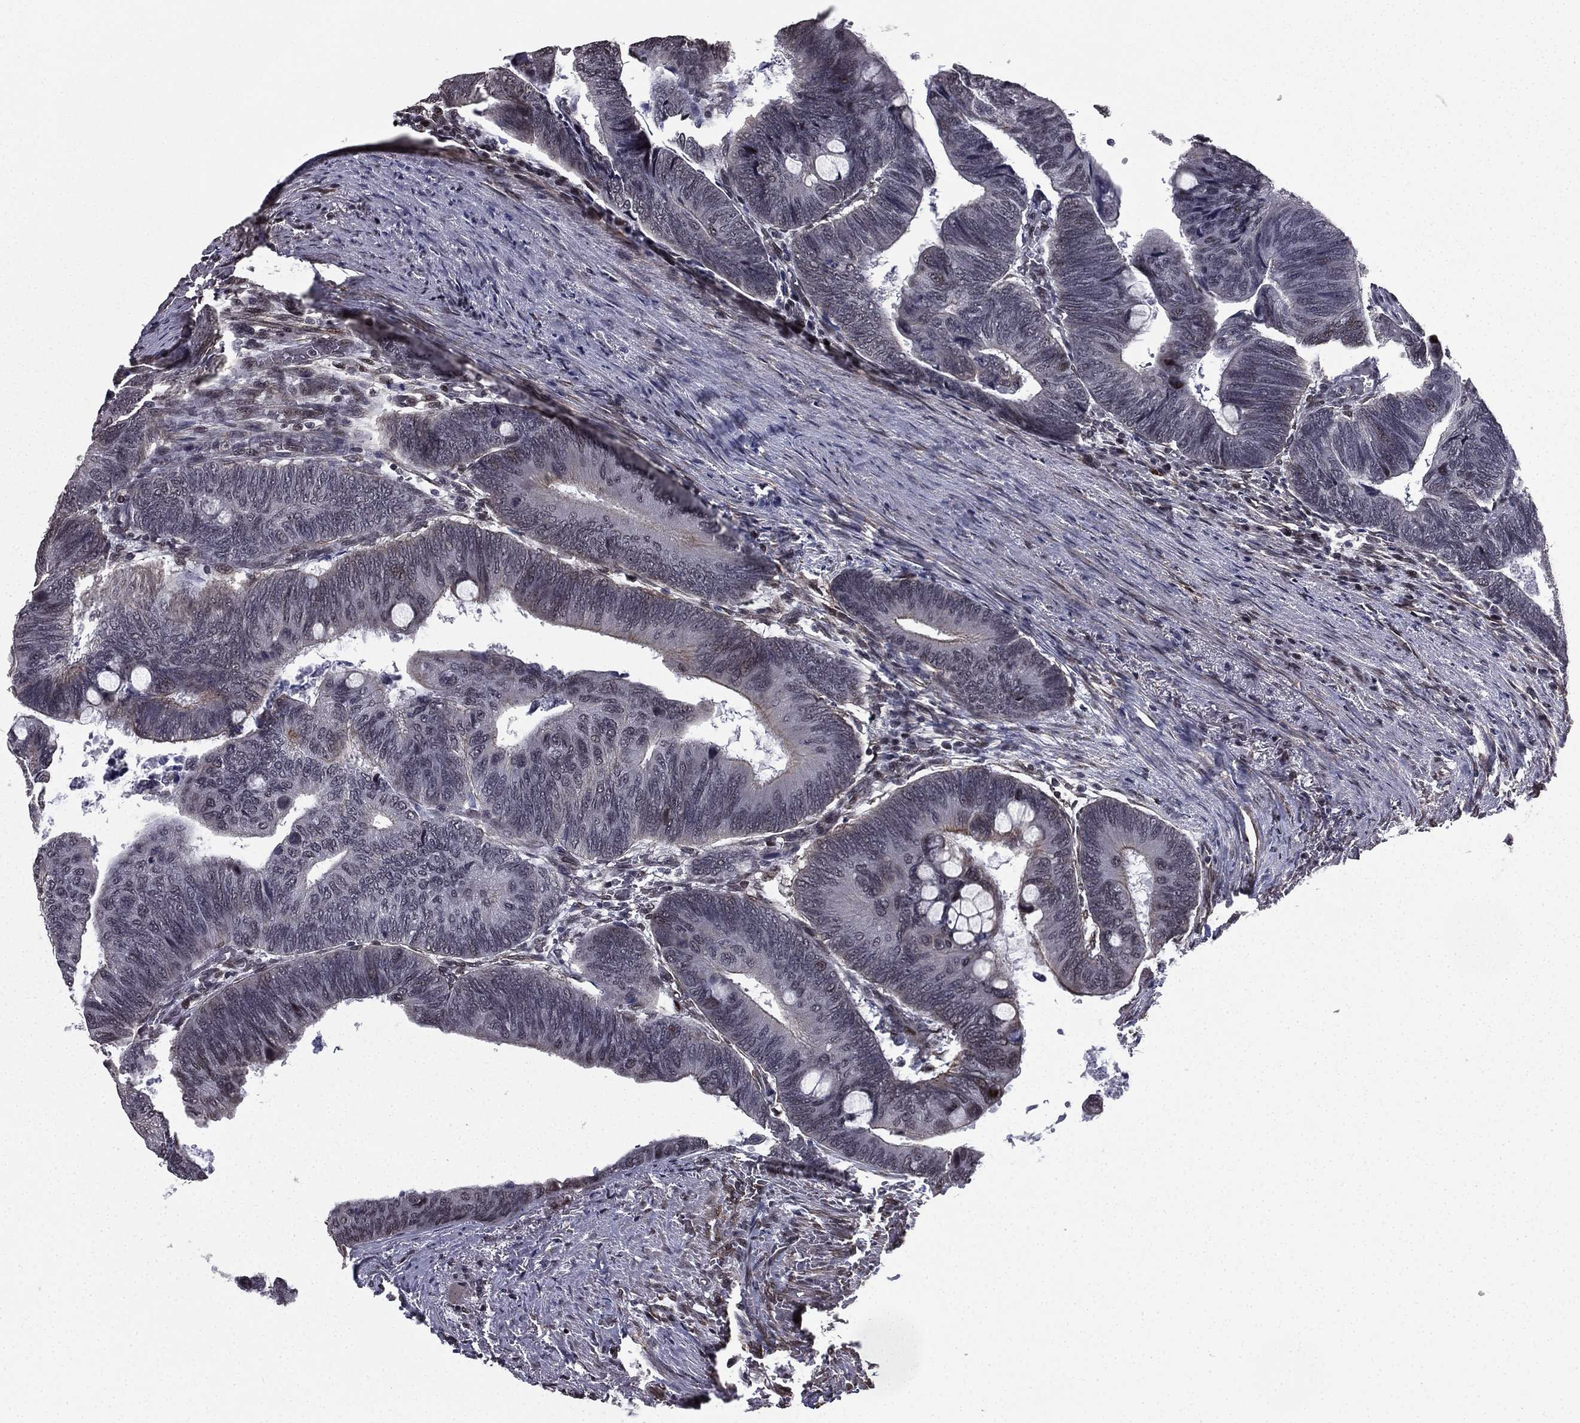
{"staining": {"intensity": "negative", "quantity": "none", "location": "none"}, "tissue": "colorectal cancer", "cell_type": "Tumor cells", "image_type": "cancer", "snomed": [{"axis": "morphology", "description": "Normal tissue, NOS"}, {"axis": "morphology", "description": "Adenocarcinoma, NOS"}, {"axis": "topography", "description": "Rectum"}, {"axis": "topography", "description": "Peripheral nerve tissue"}], "caption": "Human colorectal cancer (adenocarcinoma) stained for a protein using immunohistochemistry (IHC) demonstrates no positivity in tumor cells.", "gene": "RARB", "patient": {"sex": "male", "age": 92}}